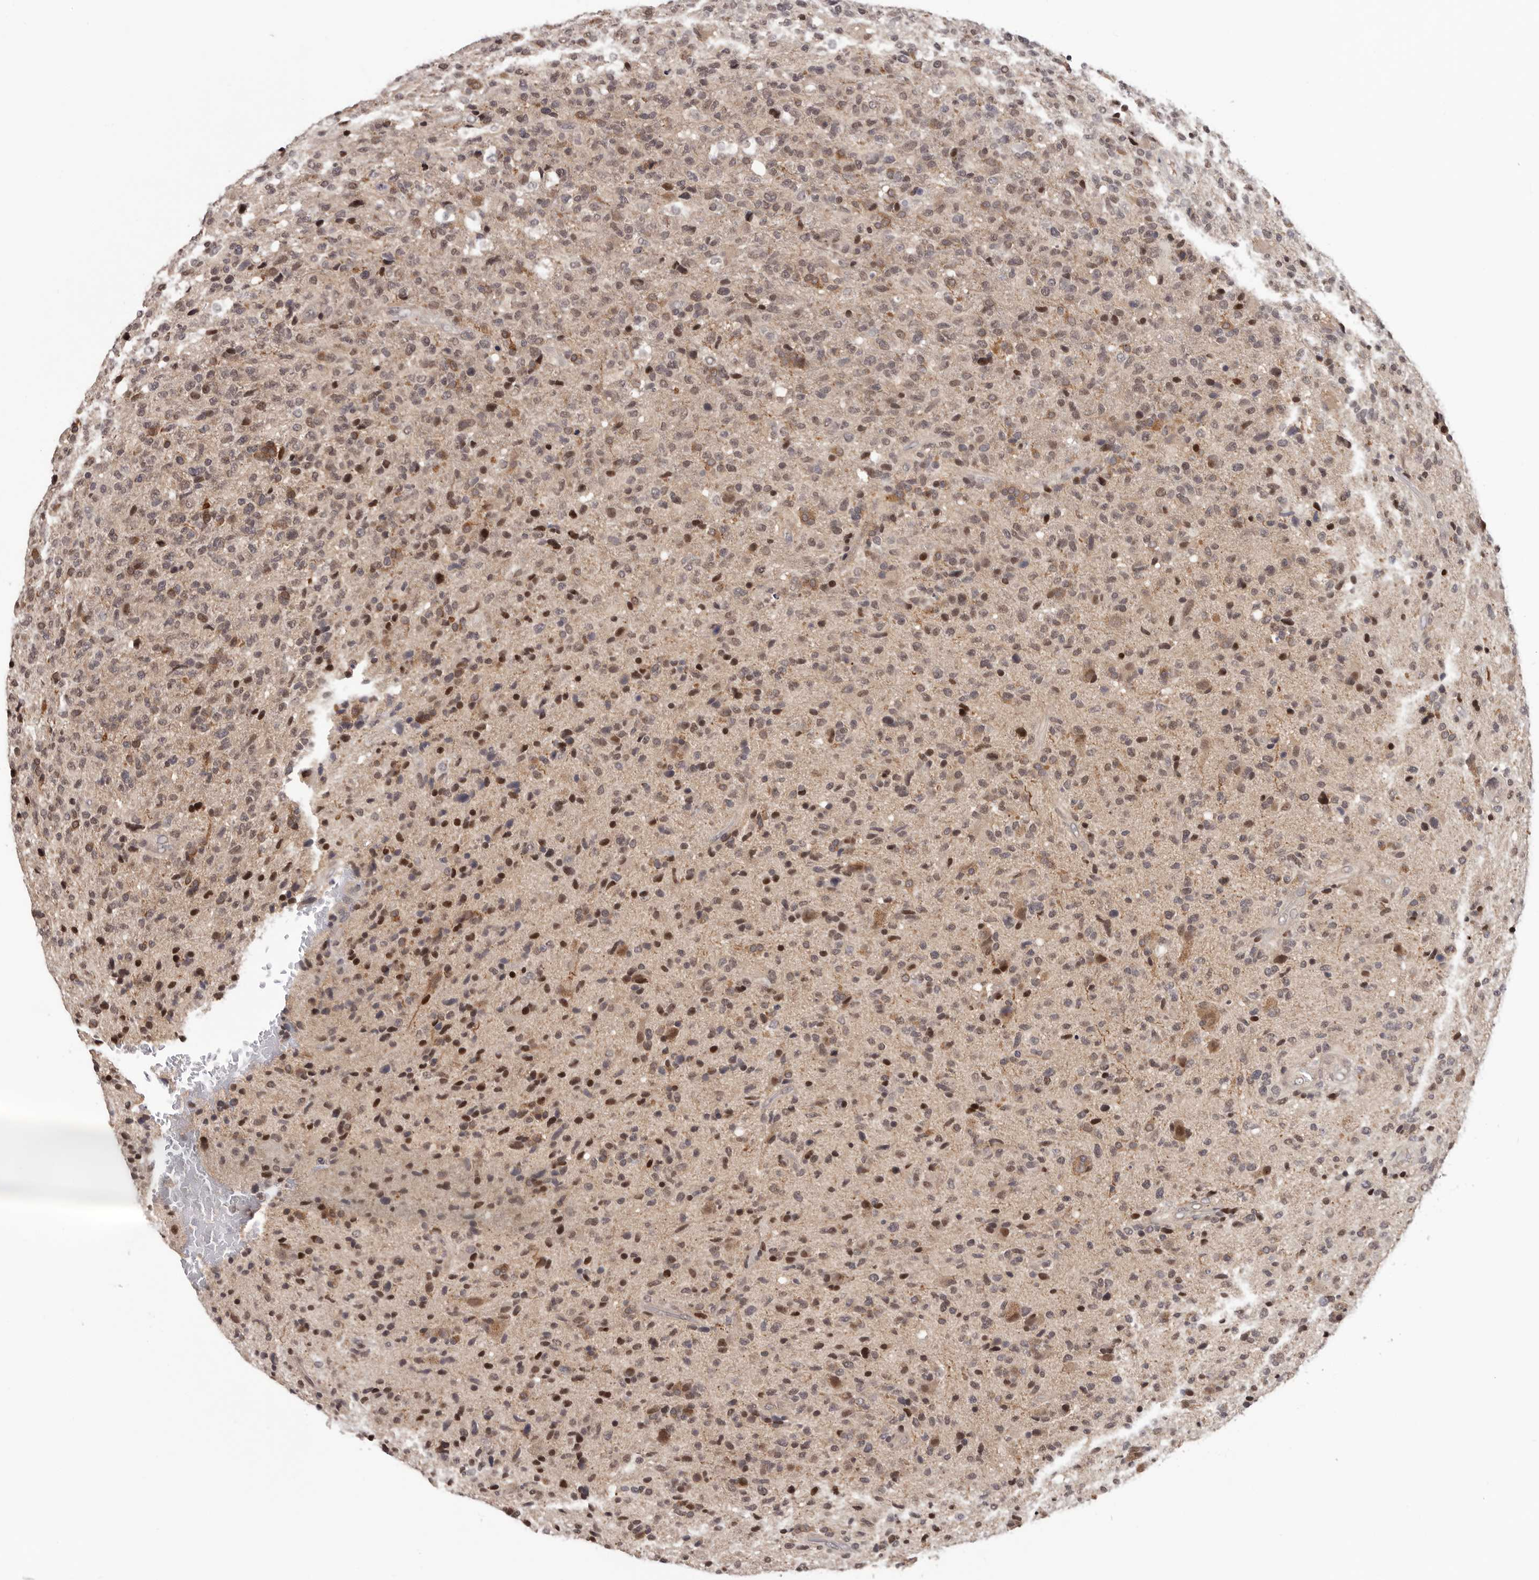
{"staining": {"intensity": "moderate", "quantity": ">75%", "location": "cytoplasmic/membranous,nuclear"}, "tissue": "glioma", "cell_type": "Tumor cells", "image_type": "cancer", "snomed": [{"axis": "morphology", "description": "Glioma, malignant, High grade"}, {"axis": "topography", "description": "Brain"}], "caption": "Protein staining of glioma tissue shows moderate cytoplasmic/membranous and nuclear staining in approximately >75% of tumor cells.", "gene": "TBX5", "patient": {"sex": "male", "age": 72}}